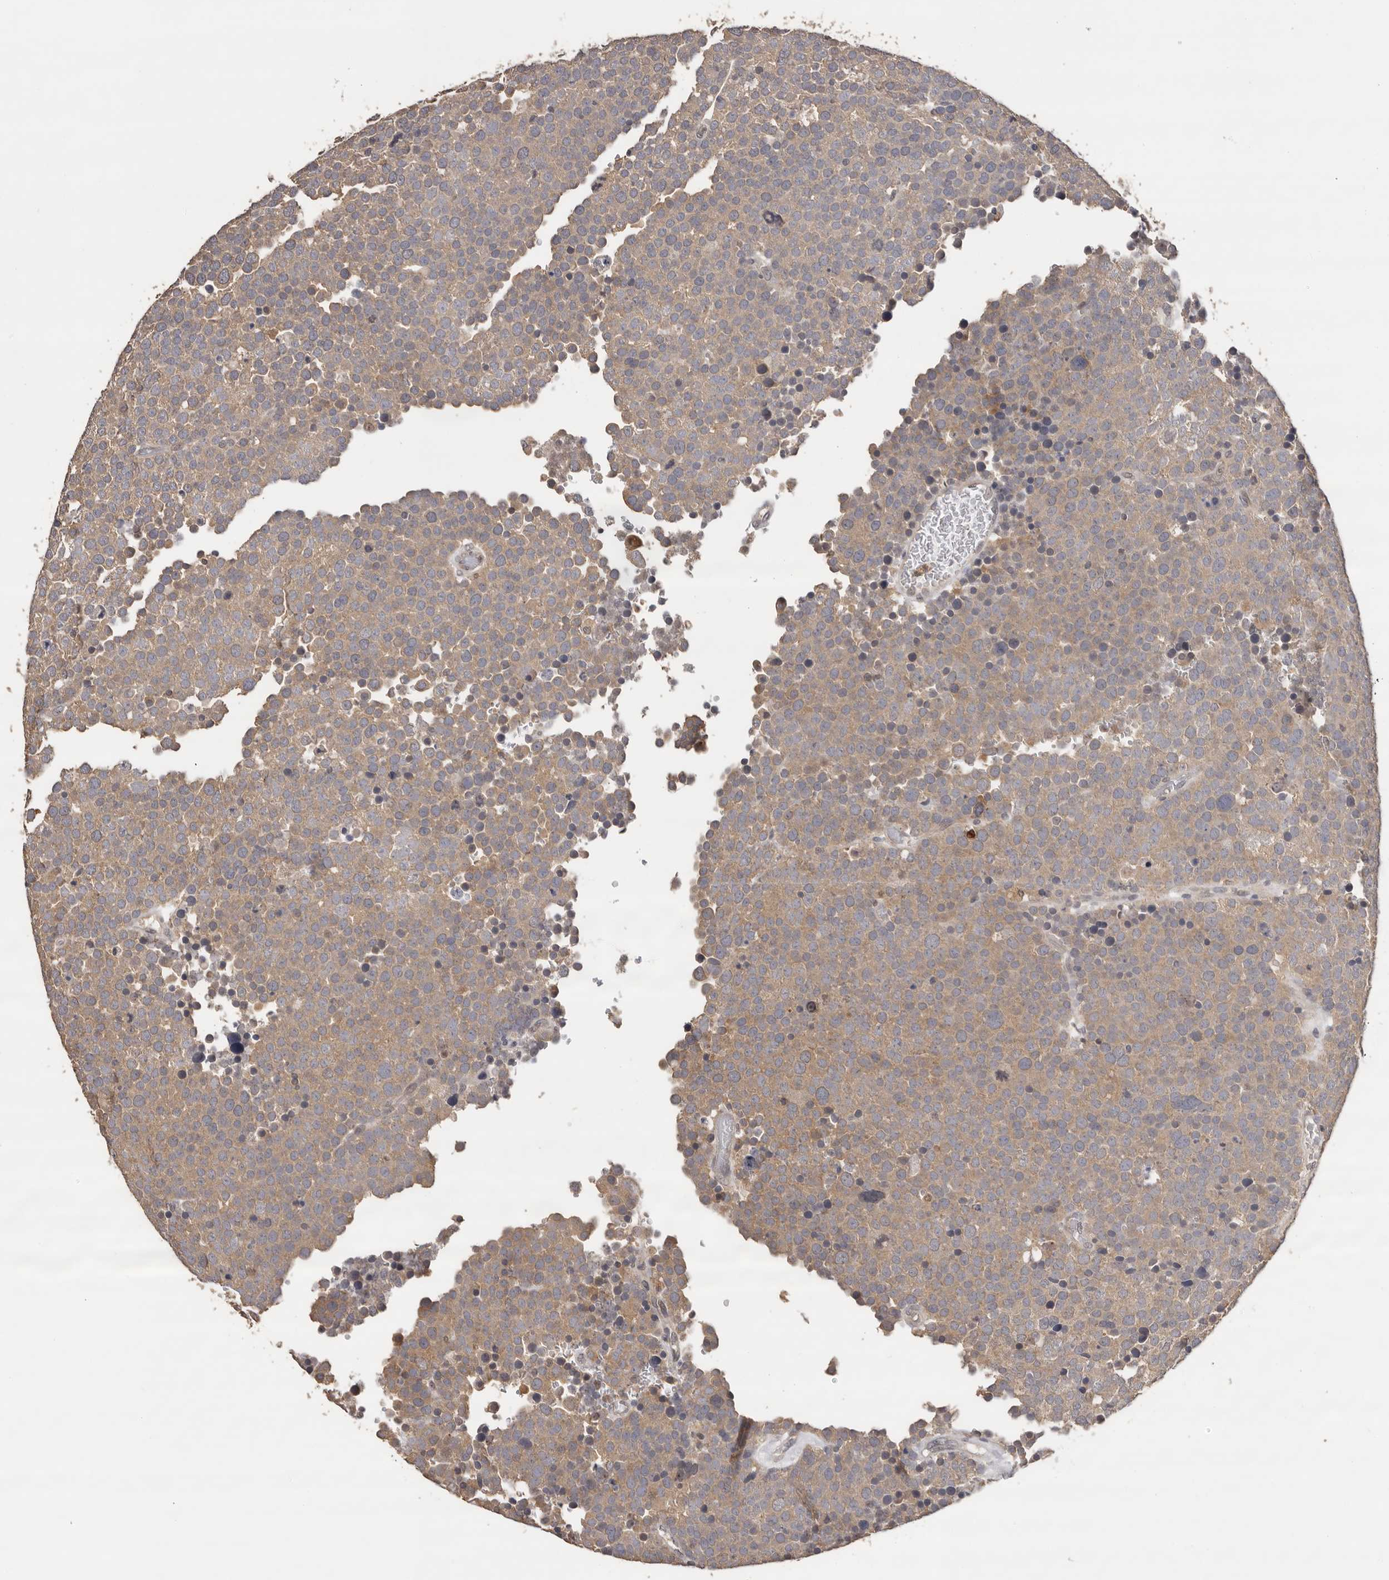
{"staining": {"intensity": "moderate", "quantity": ">75%", "location": "cytoplasmic/membranous"}, "tissue": "testis cancer", "cell_type": "Tumor cells", "image_type": "cancer", "snomed": [{"axis": "morphology", "description": "Seminoma, NOS"}, {"axis": "topography", "description": "Testis"}], "caption": "This is an image of immunohistochemistry staining of testis cancer (seminoma), which shows moderate expression in the cytoplasmic/membranous of tumor cells.", "gene": "KIF2B", "patient": {"sex": "male", "age": 71}}